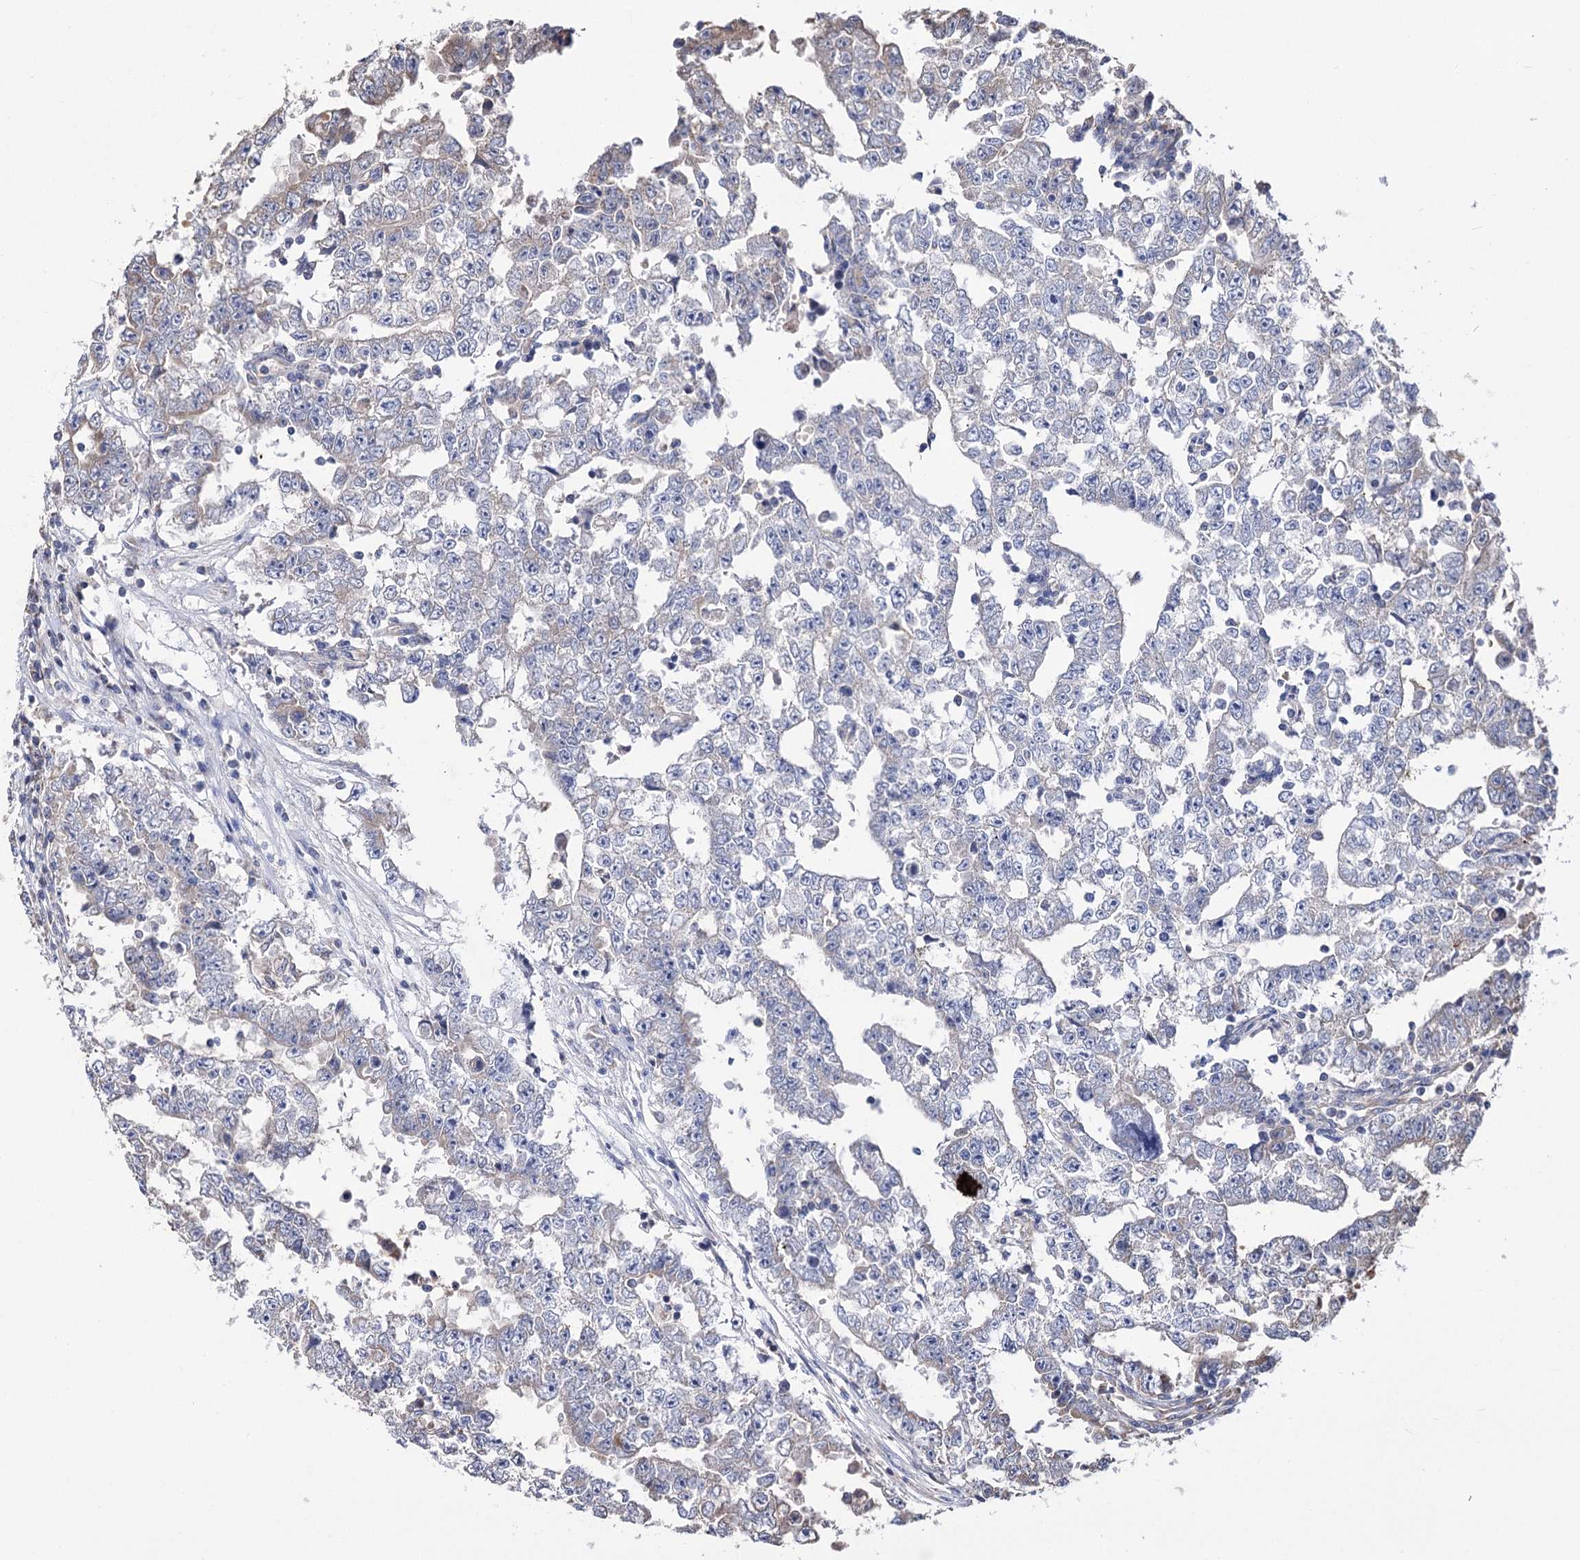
{"staining": {"intensity": "moderate", "quantity": "<25%", "location": "cytoplasmic/membranous"}, "tissue": "testis cancer", "cell_type": "Tumor cells", "image_type": "cancer", "snomed": [{"axis": "morphology", "description": "Carcinoma, Embryonal, NOS"}, {"axis": "topography", "description": "Testis"}], "caption": "Protein staining demonstrates moderate cytoplasmic/membranous staining in about <25% of tumor cells in embryonal carcinoma (testis). The protein of interest is stained brown, and the nuclei are stained in blue (DAB IHC with brightfield microscopy, high magnification).", "gene": "RASSF3", "patient": {"sex": "male", "age": 25}}